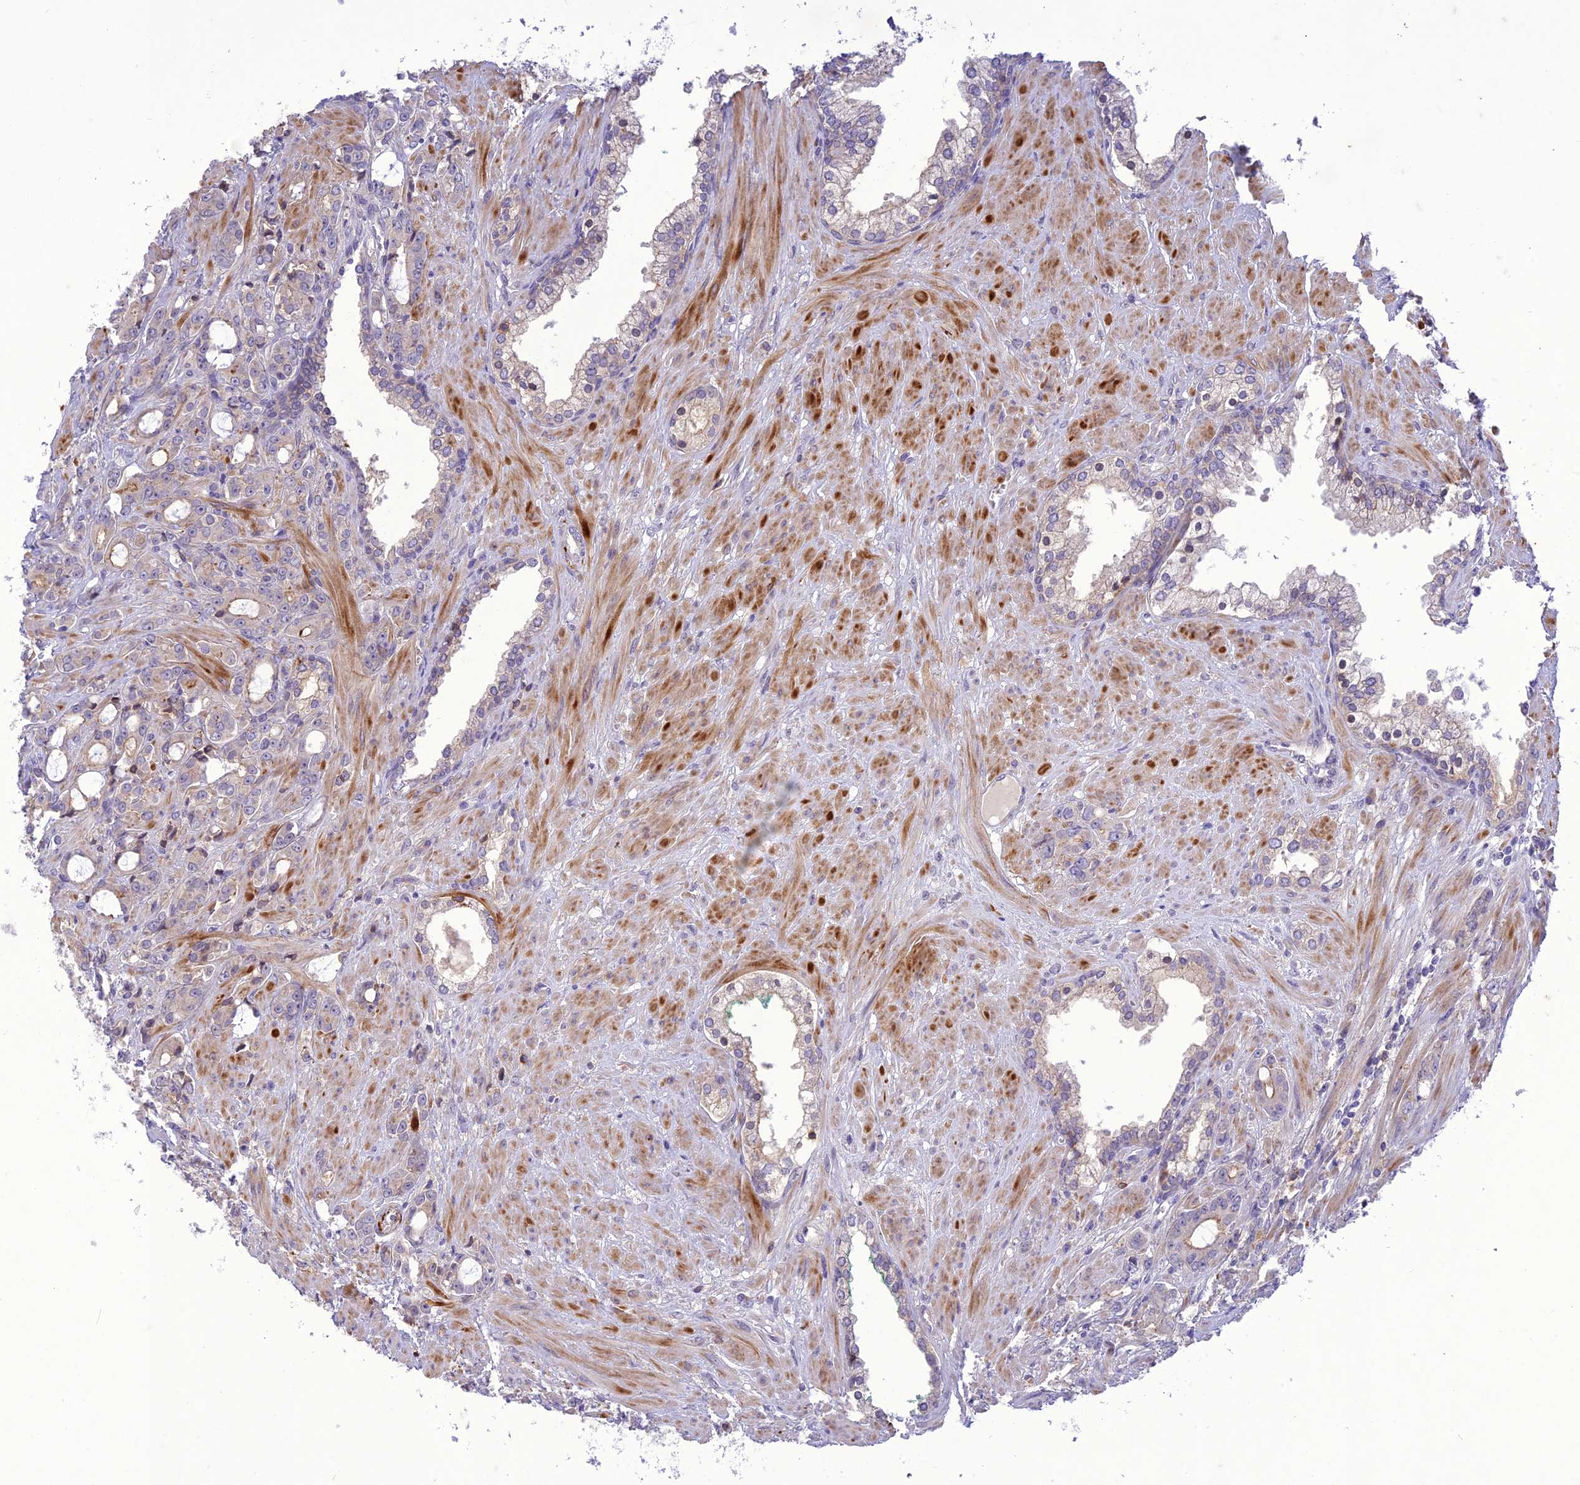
{"staining": {"intensity": "weak", "quantity": "<25%", "location": "cytoplasmic/membranous"}, "tissue": "prostate cancer", "cell_type": "Tumor cells", "image_type": "cancer", "snomed": [{"axis": "morphology", "description": "Adenocarcinoma, High grade"}, {"axis": "topography", "description": "Prostate"}], "caption": "Tumor cells are negative for protein expression in human prostate cancer (adenocarcinoma (high-grade)).", "gene": "ITGAE", "patient": {"sex": "male", "age": 72}}